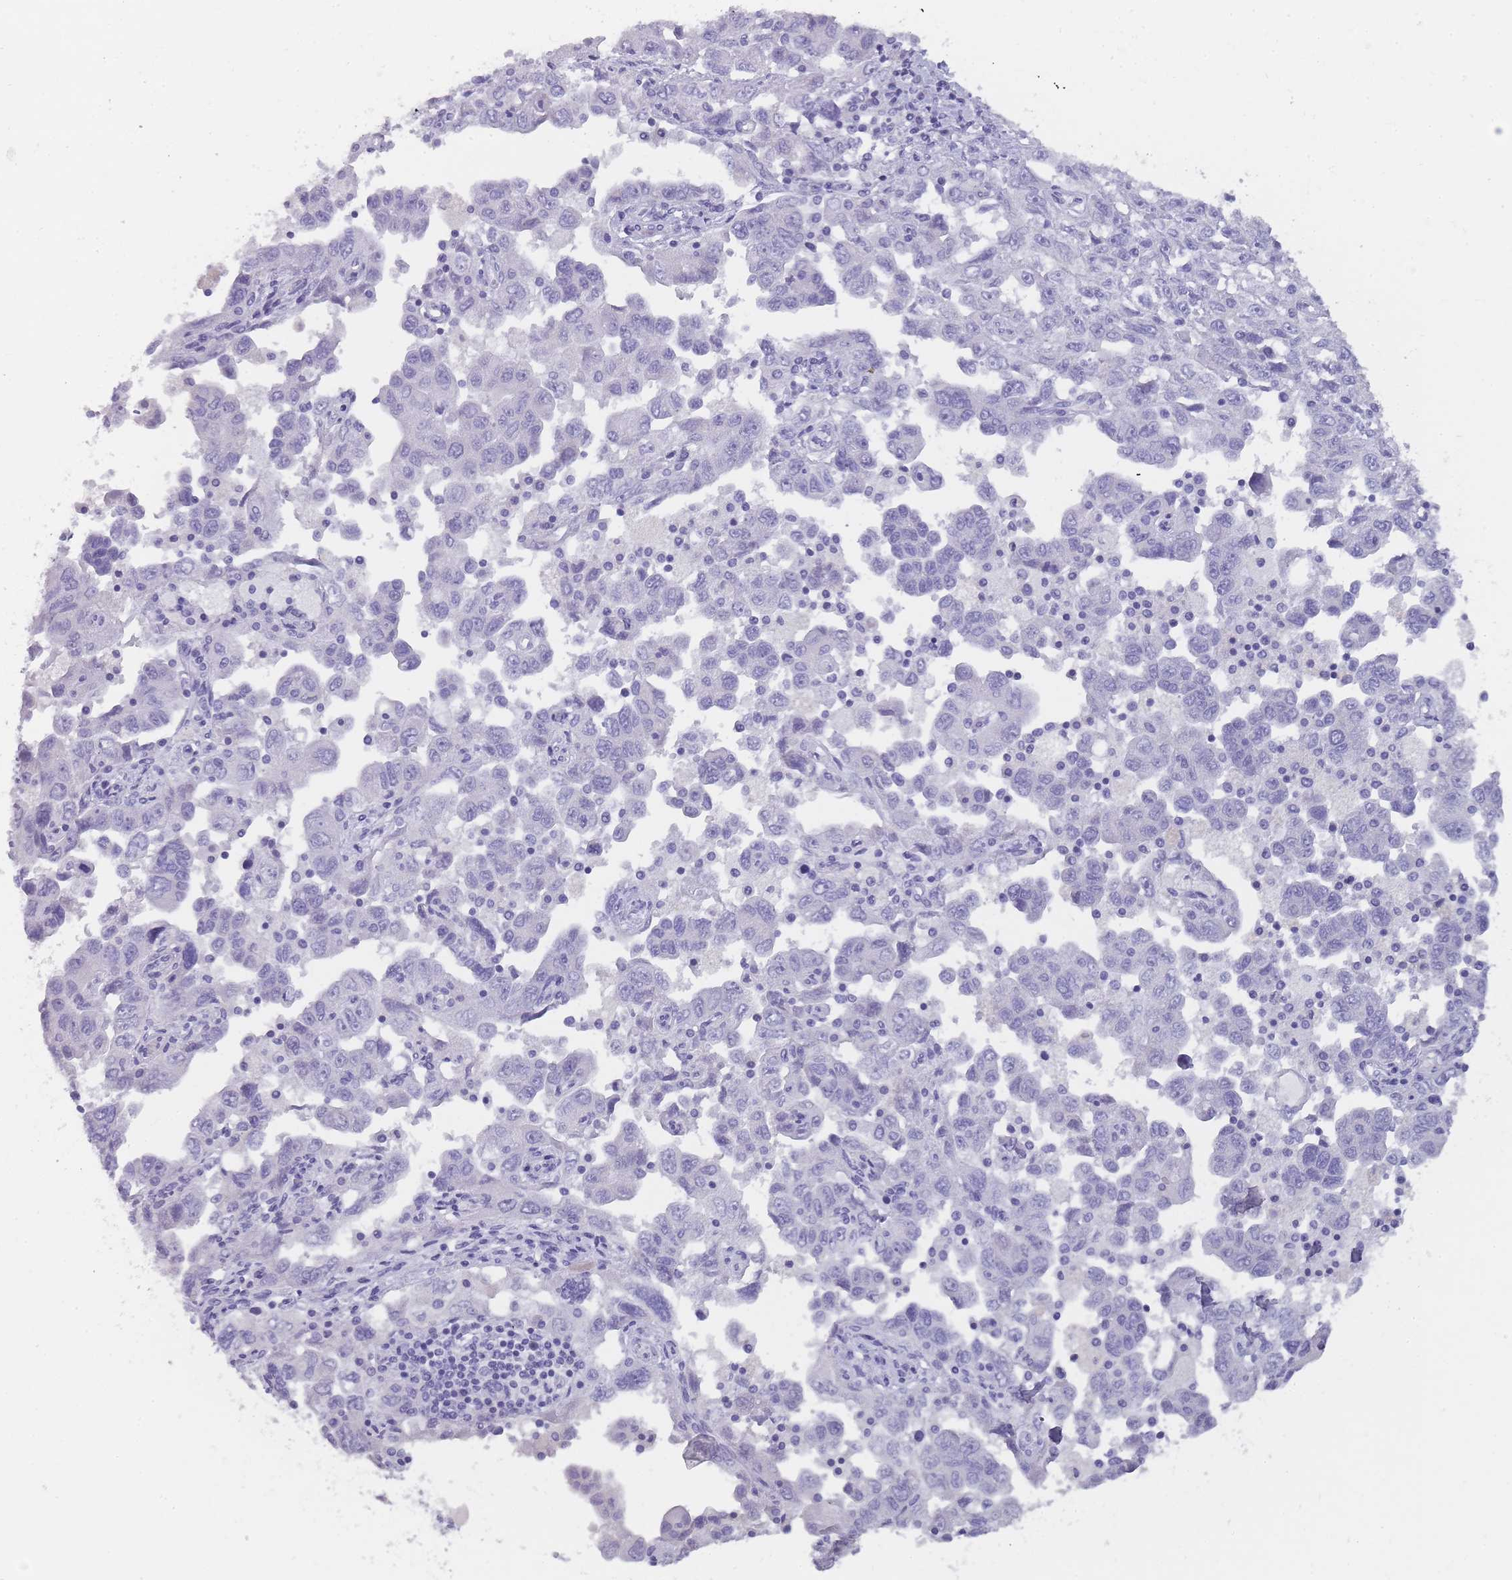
{"staining": {"intensity": "negative", "quantity": "none", "location": "none"}, "tissue": "ovarian cancer", "cell_type": "Tumor cells", "image_type": "cancer", "snomed": [{"axis": "morphology", "description": "Carcinoma, NOS"}, {"axis": "morphology", "description": "Cystadenocarcinoma, serous, NOS"}, {"axis": "topography", "description": "Ovary"}], "caption": "Image shows no protein expression in tumor cells of serous cystadenocarcinoma (ovarian) tissue. (Brightfield microscopy of DAB IHC at high magnification).", "gene": "TCP11", "patient": {"sex": "female", "age": 69}}